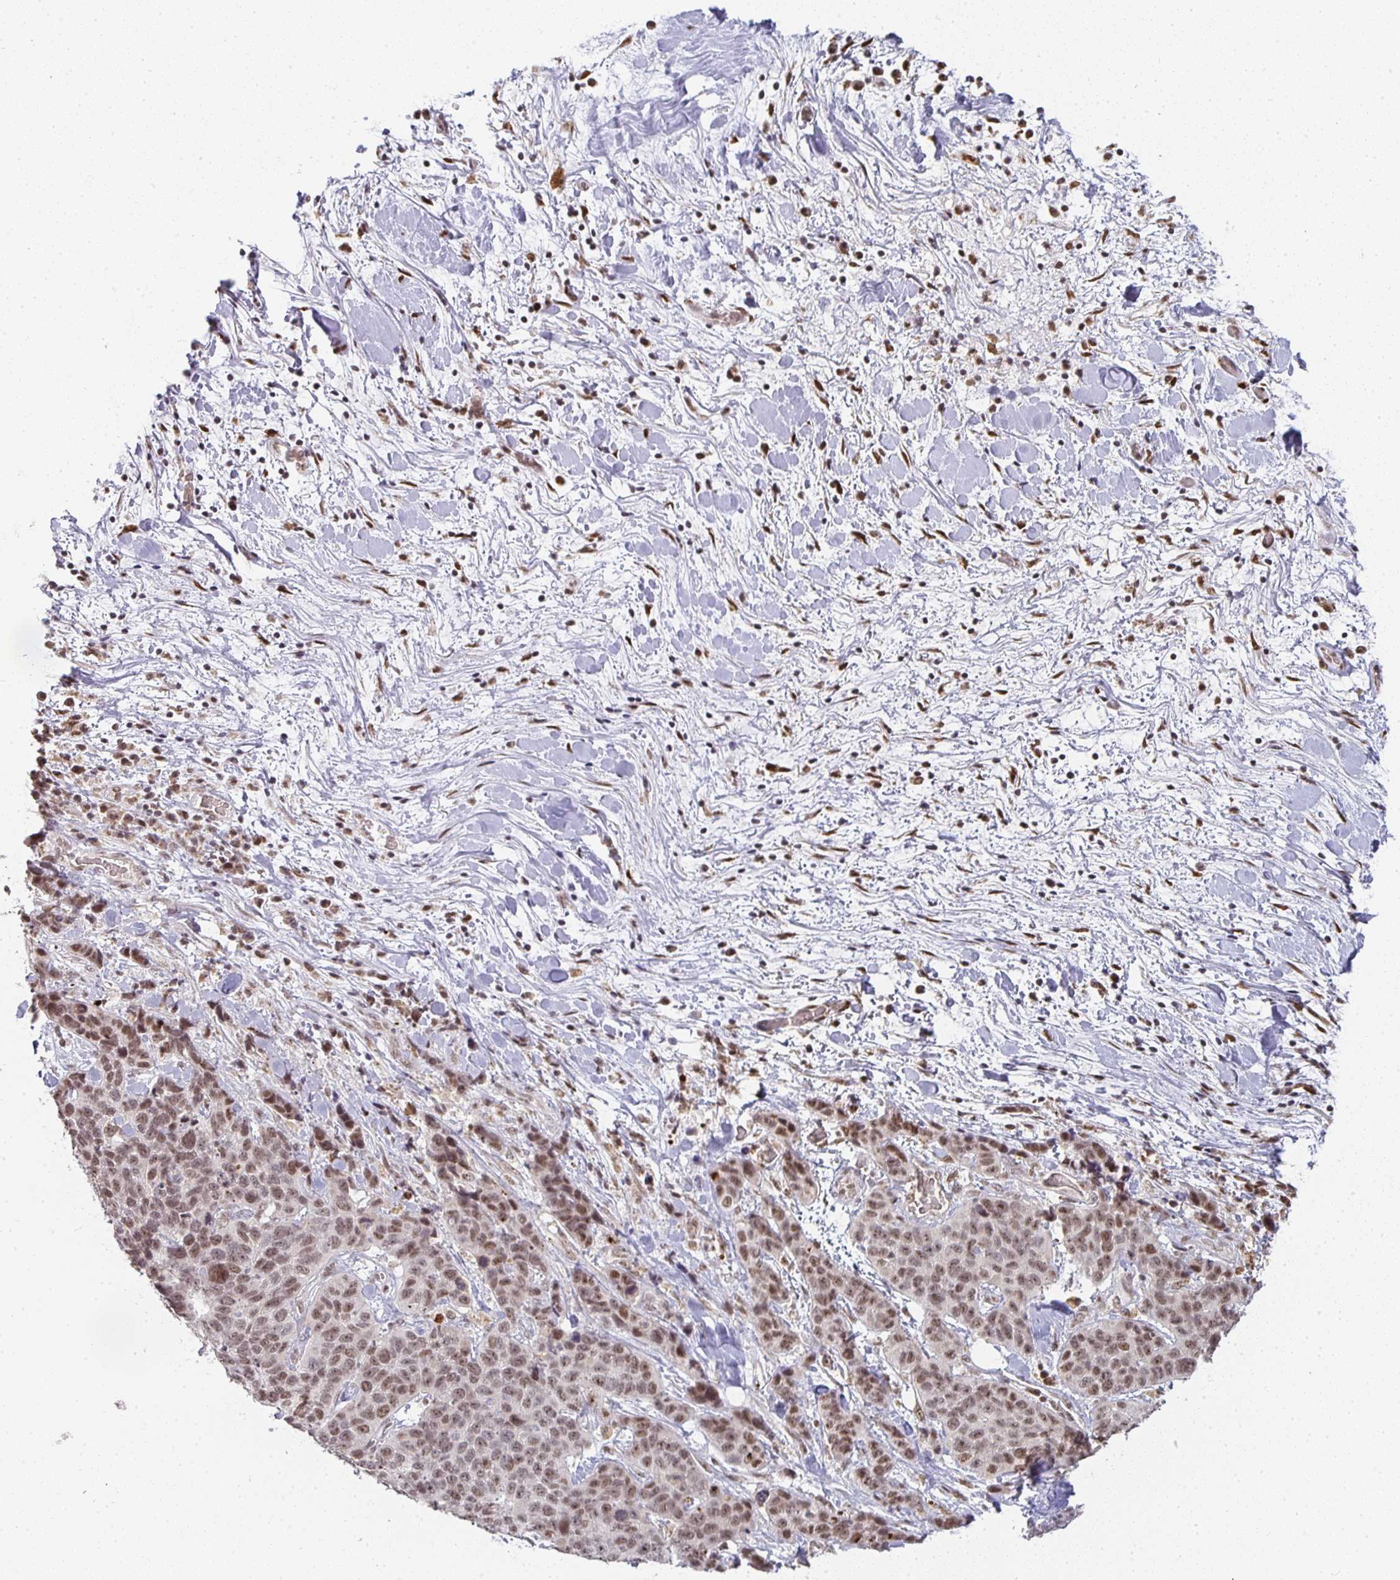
{"staining": {"intensity": "moderate", "quantity": ">75%", "location": "nuclear"}, "tissue": "lung cancer", "cell_type": "Tumor cells", "image_type": "cancer", "snomed": [{"axis": "morphology", "description": "Squamous cell carcinoma, NOS"}, {"axis": "topography", "description": "Lung"}], "caption": "Immunohistochemical staining of lung cancer (squamous cell carcinoma) shows moderate nuclear protein positivity in about >75% of tumor cells.", "gene": "SMARCA2", "patient": {"sex": "male", "age": 62}}